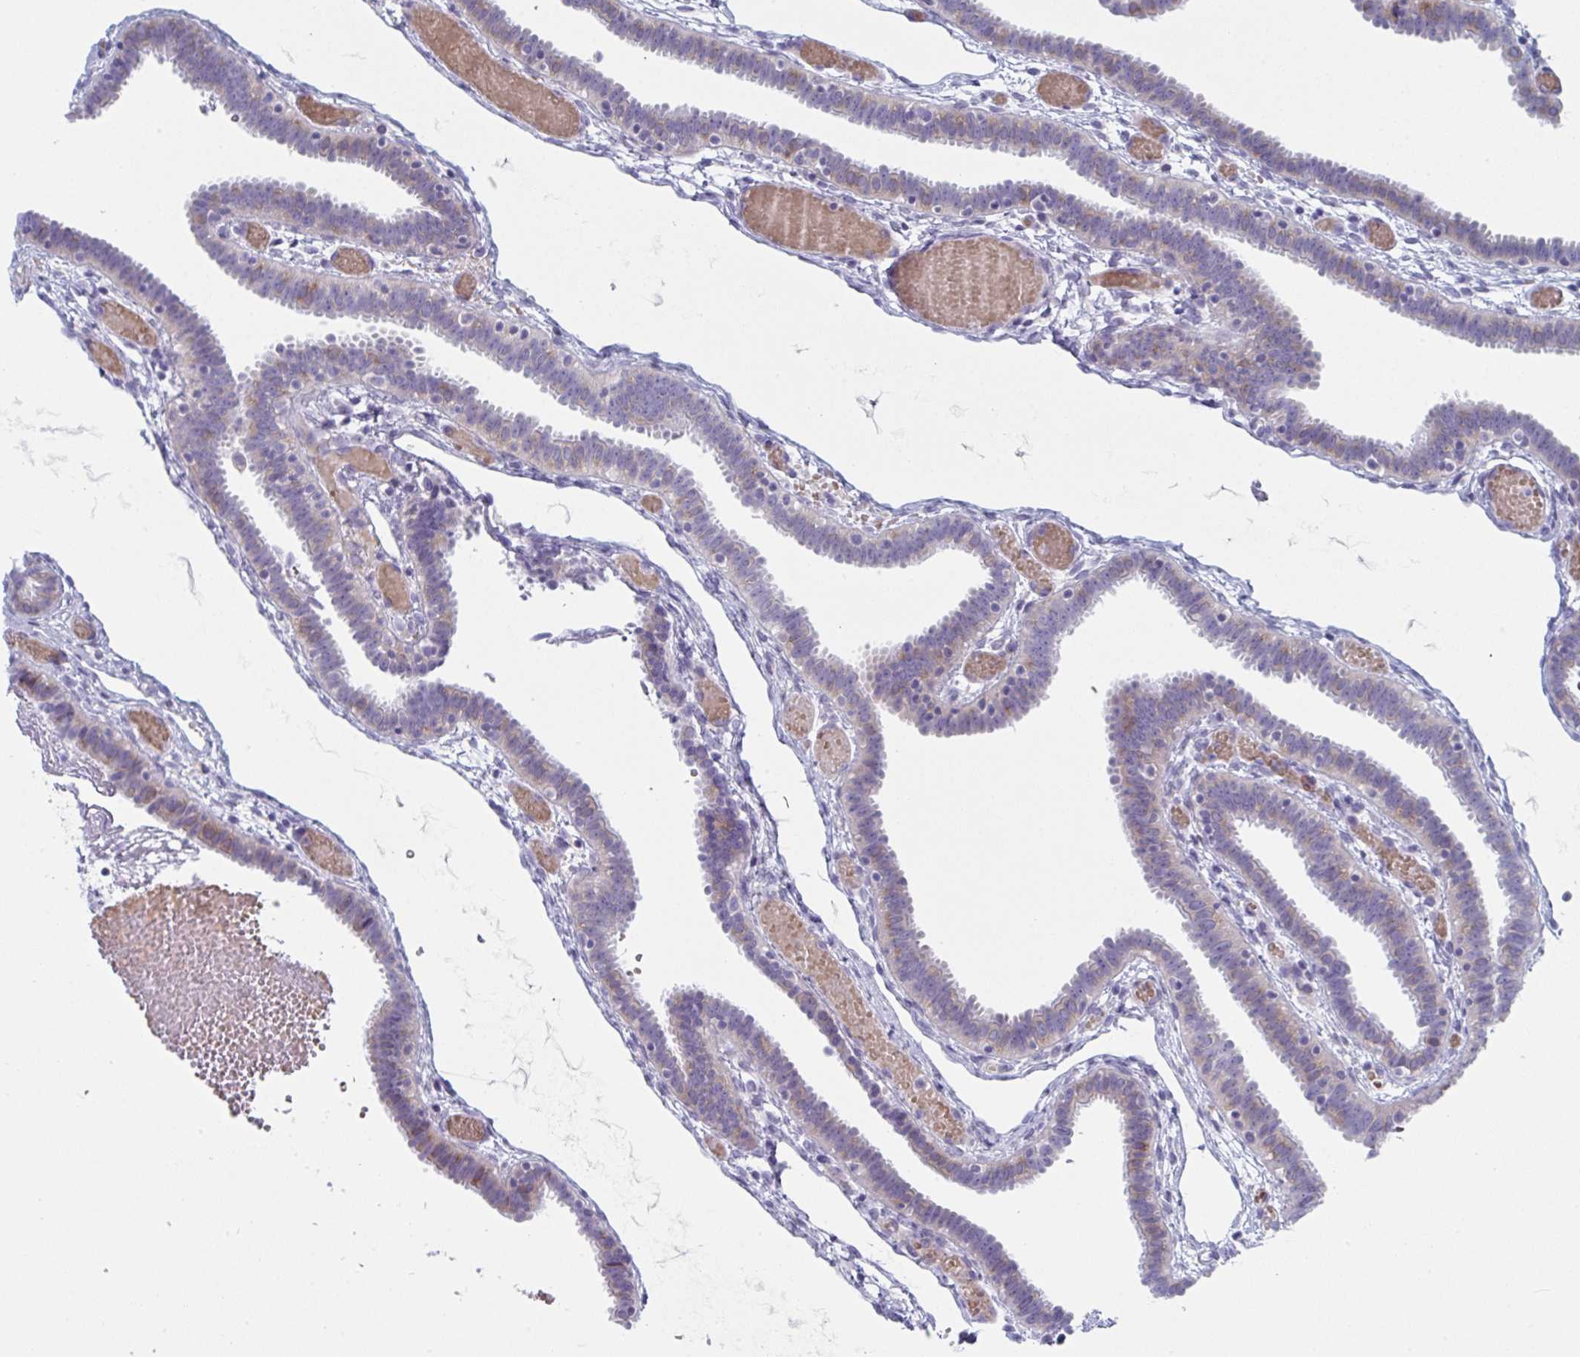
{"staining": {"intensity": "weak", "quantity": "<25%", "location": "cytoplasmic/membranous"}, "tissue": "fallopian tube", "cell_type": "Glandular cells", "image_type": "normal", "snomed": [{"axis": "morphology", "description": "Normal tissue, NOS"}, {"axis": "topography", "description": "Fallopian tube"}], "caption": "Immunohistochemical staining of benign fallopian tube displays no significant positivity in glandular cells.", "gene": "ZNF684", "patient": {"sex": "female", "age": 37}}